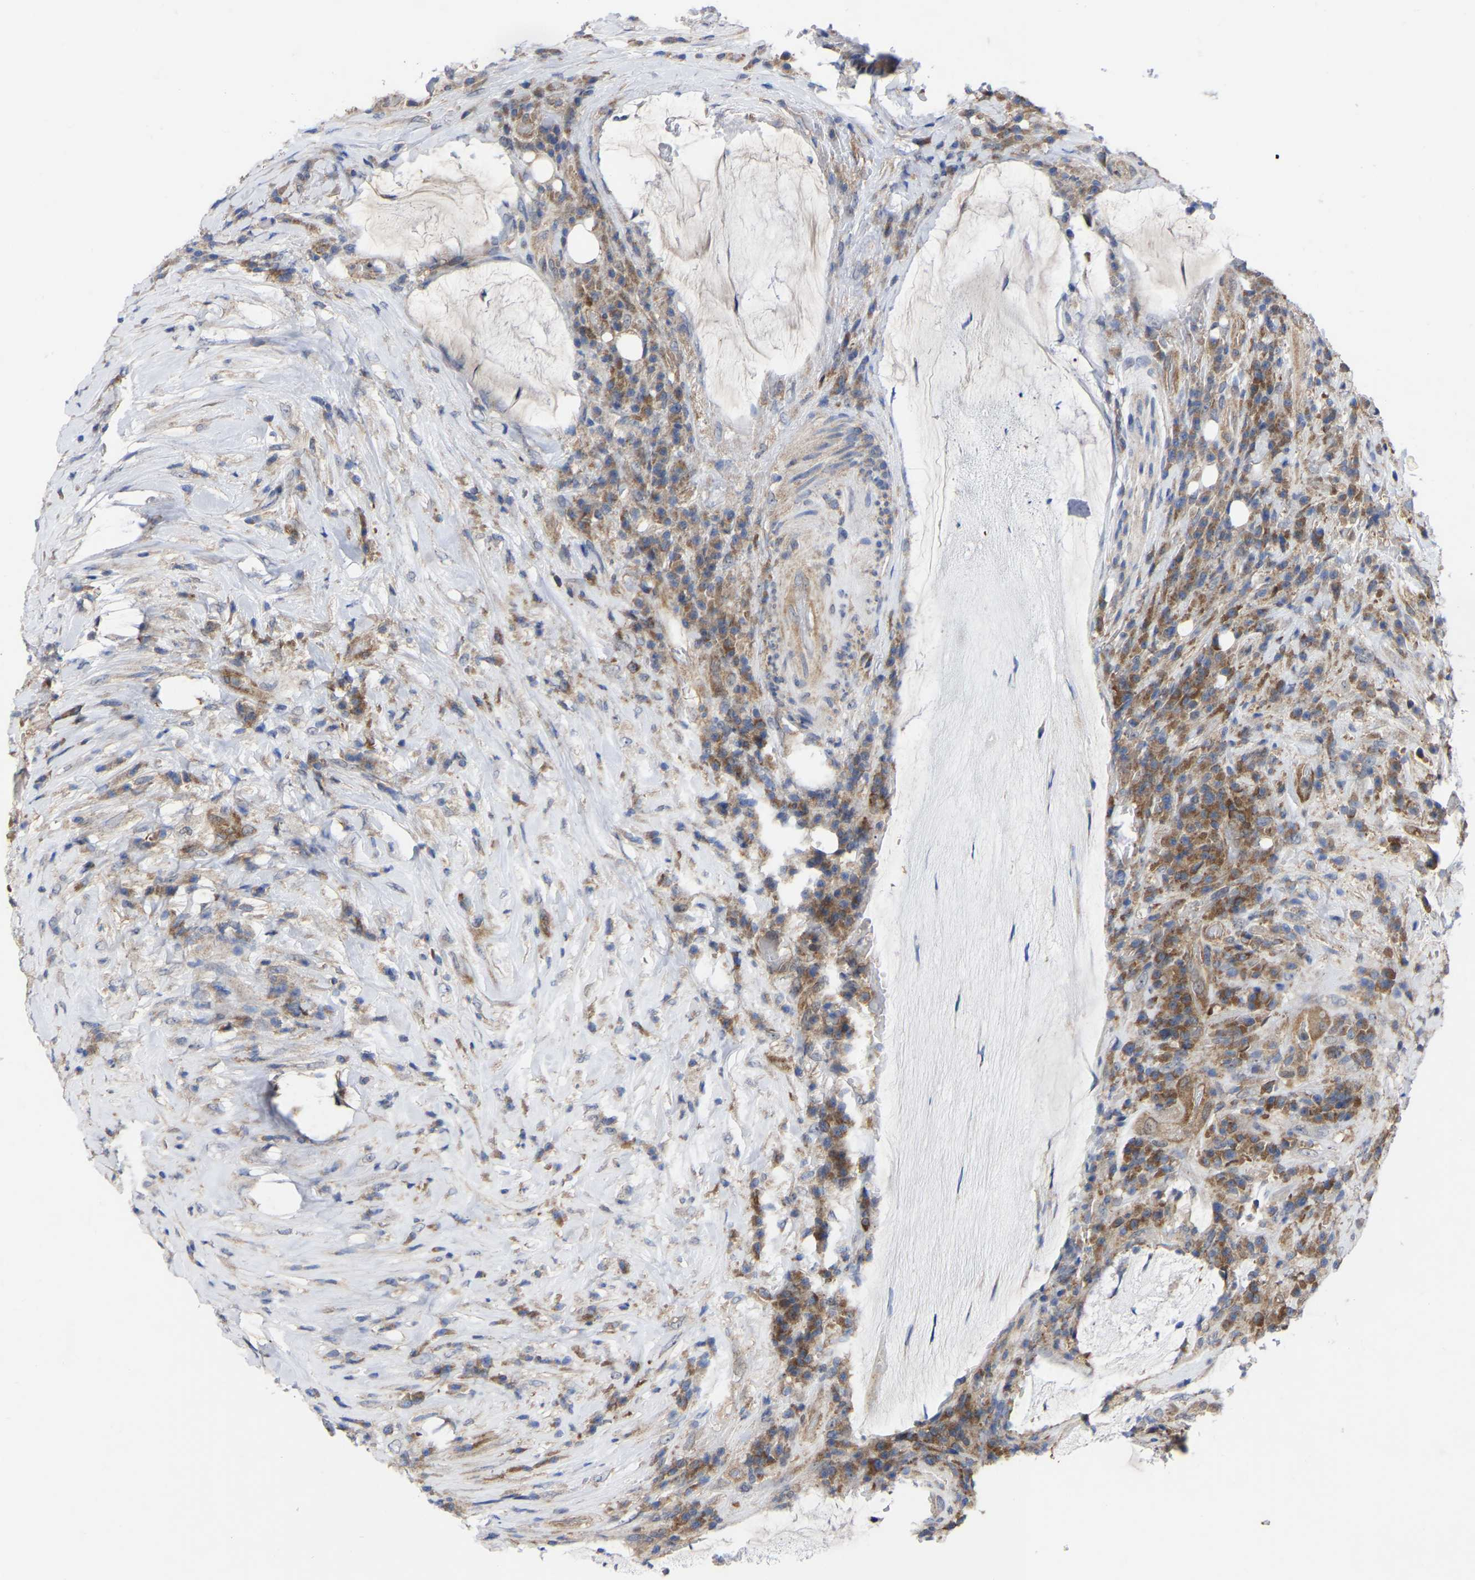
{"staining": {"intensity": "moderate", "quantity": "25%-75%", "location": "cytoplasmic/membranous"}, "tissue": "colorectal cancer", "cell_type": "Tumor cells", "image_type": "cancer", "snomed": [{"axis": "morphology", "description": "Adenocarcinoma, NOS"}, {"axis": "topography", "description": "Rectum"}], "caption": "Brown immunohistochemical staining in human colorectal adenocarcinoma shows moderate cytoplasmic/membranous expression in approximately 25%-75% of tumor cells. Using DAB (3,3'-diaminobenzidine) (brown) and hematoxylin (blue) stains, captured at high magnification using brightfield microscopy.", "gene": "TCP1", "patient": {"sex": "female", "age": 89}}